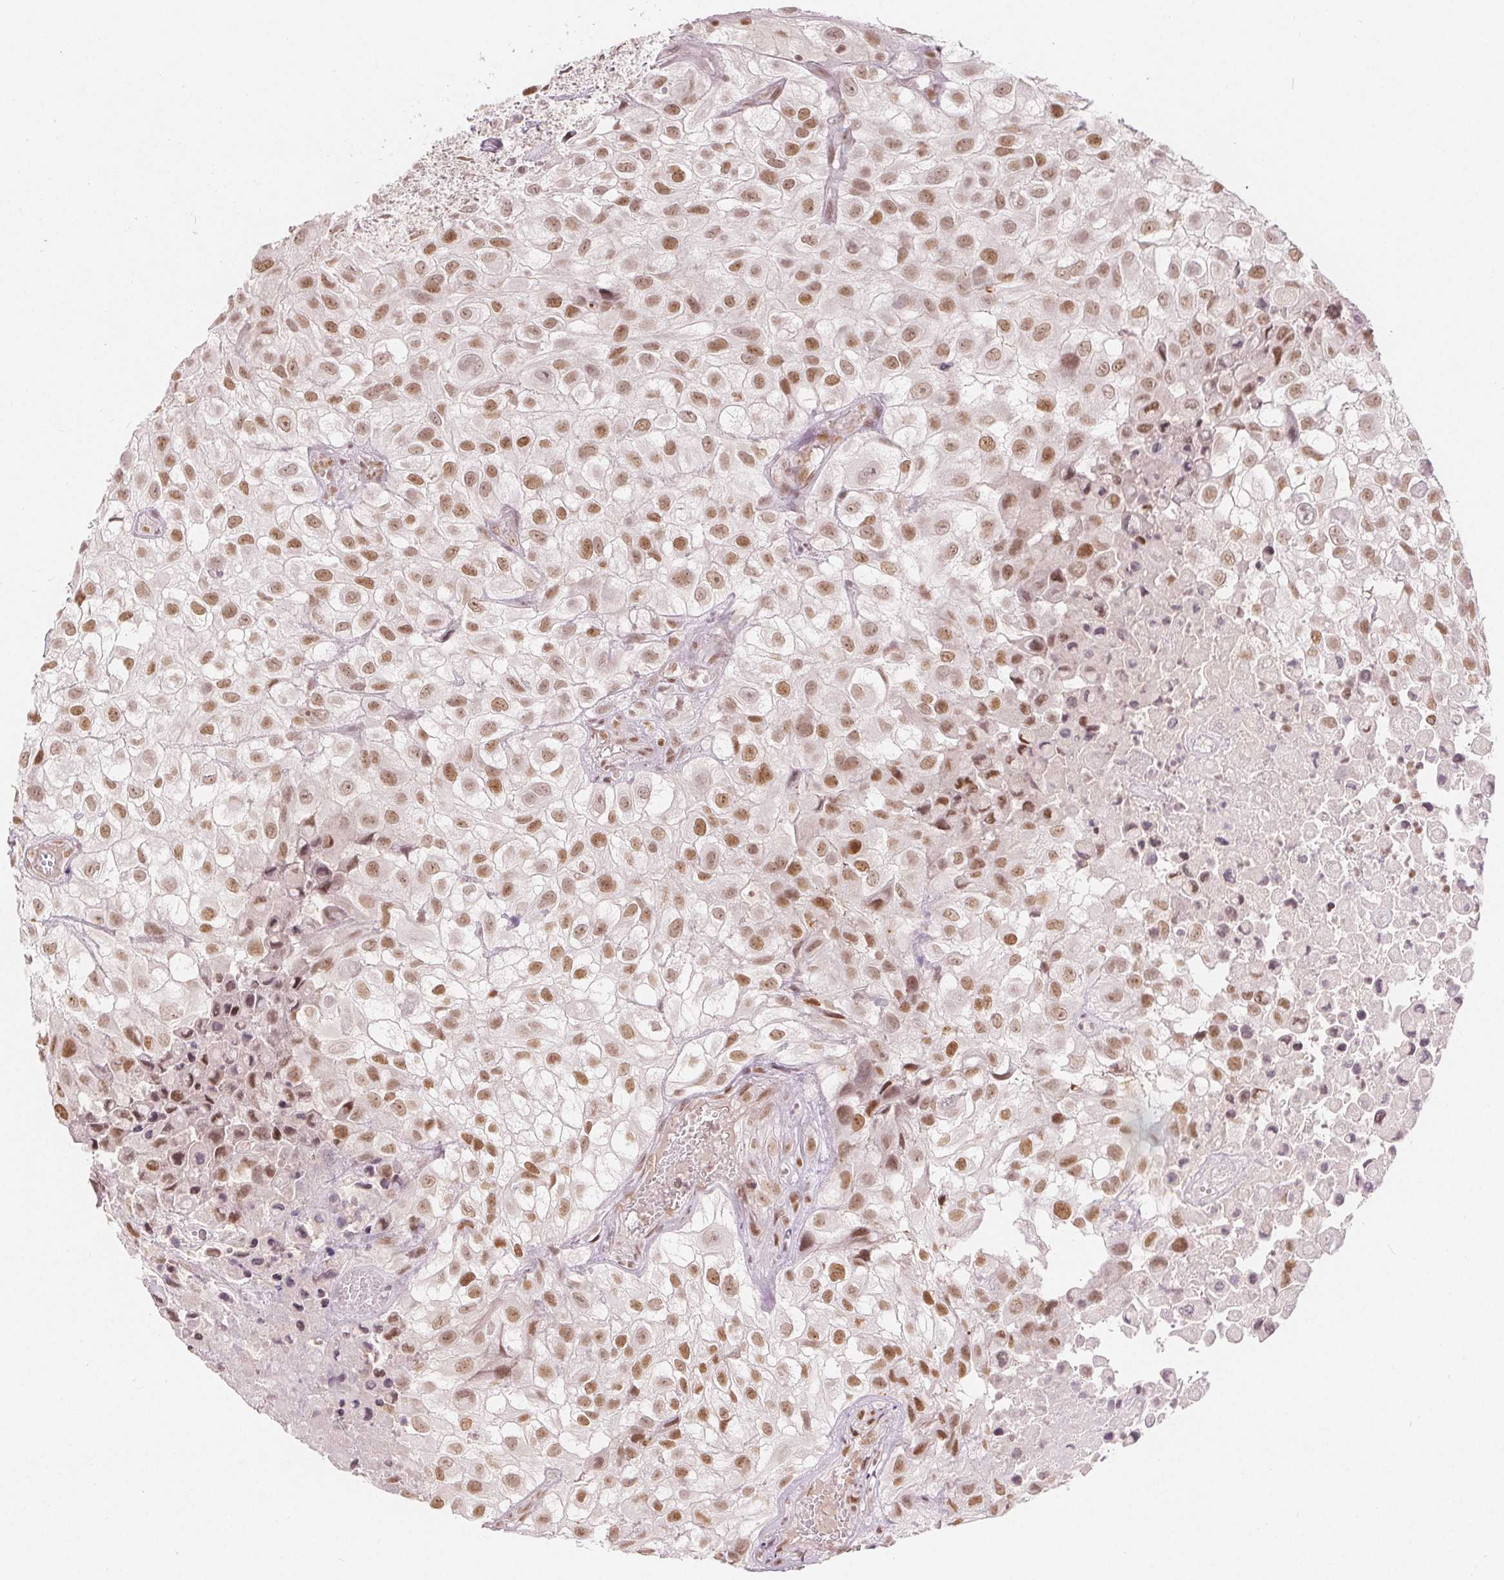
{"staining": {"intensity": "moderate", "quantity": ">75%", "location": "nuclear"}, "tissue": "urothelial cancer", "cell_type": "Tumor cells", "image_type": "cancer", "snomed": [{"axis": "morphology", "description": "Urothelial carcinoma, High grade"}, {"axis": "topography", "description": "Urinary bladder"}], "caption": "Human urothelial carcinoma (high-grade) stained with a protein marker reveals moderate staining in tumor cells.", "gene": "DEK", "patient": {"sex": "male", "age": 56}}